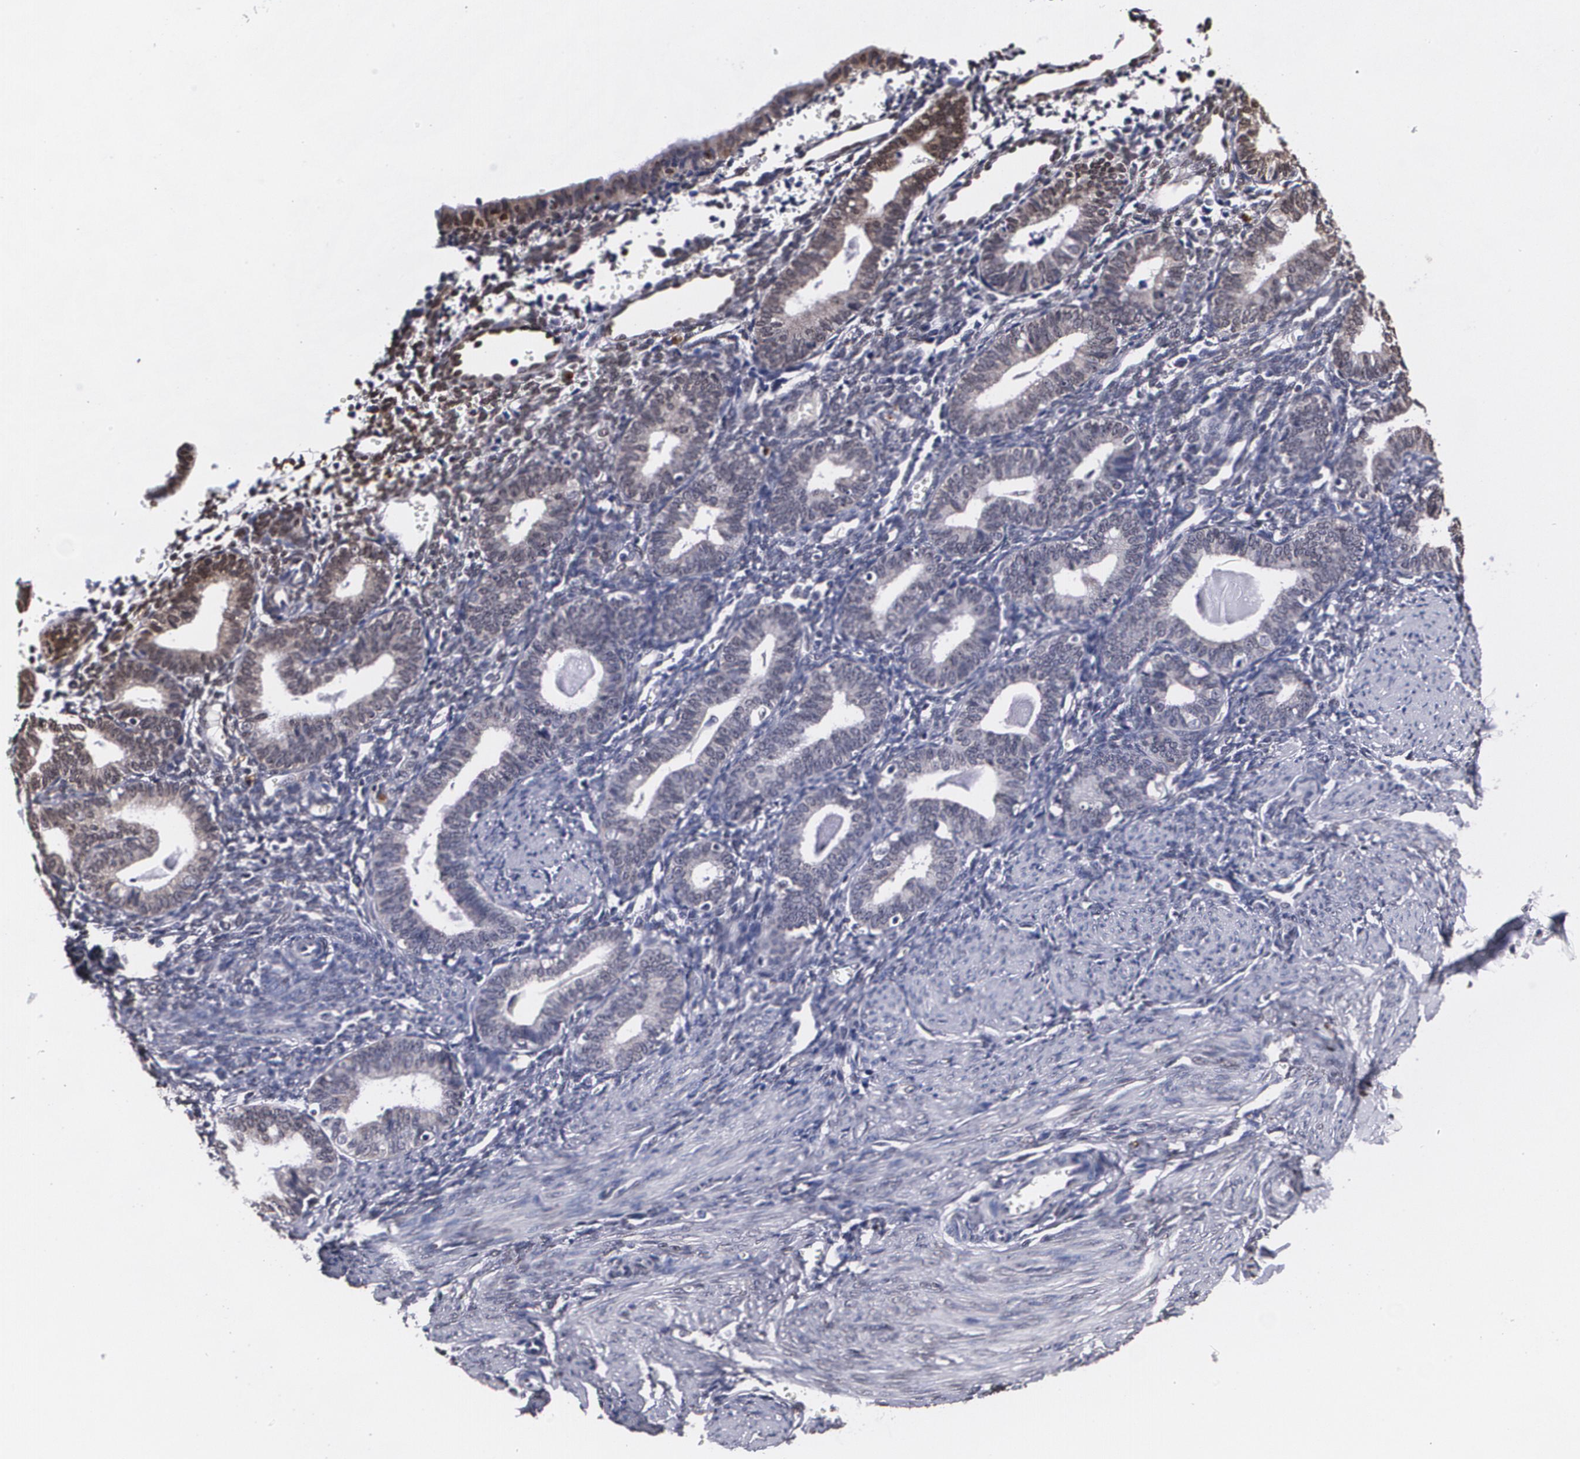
{"staining": {"intensity": "negative", "quantity": "none", "location": "none"}, "tissue": "endometrium", "cell_type": "Cells in endometrial stroma", "image_type": "normal", "snomed": [{"axis": "morphology", "description": "Normal tissue, NOS"}, {"axis": "topography", "description": "Endometrium"}], "caption": "The photomicrograph exhibits no significant positivity in cells in endometrial stroma of endometrium. (Immunohistochemistry (ihc), brightfield microscopy, high magnification).", "gene": "MVP", "patient": {"sex": "female", "age": 61}}